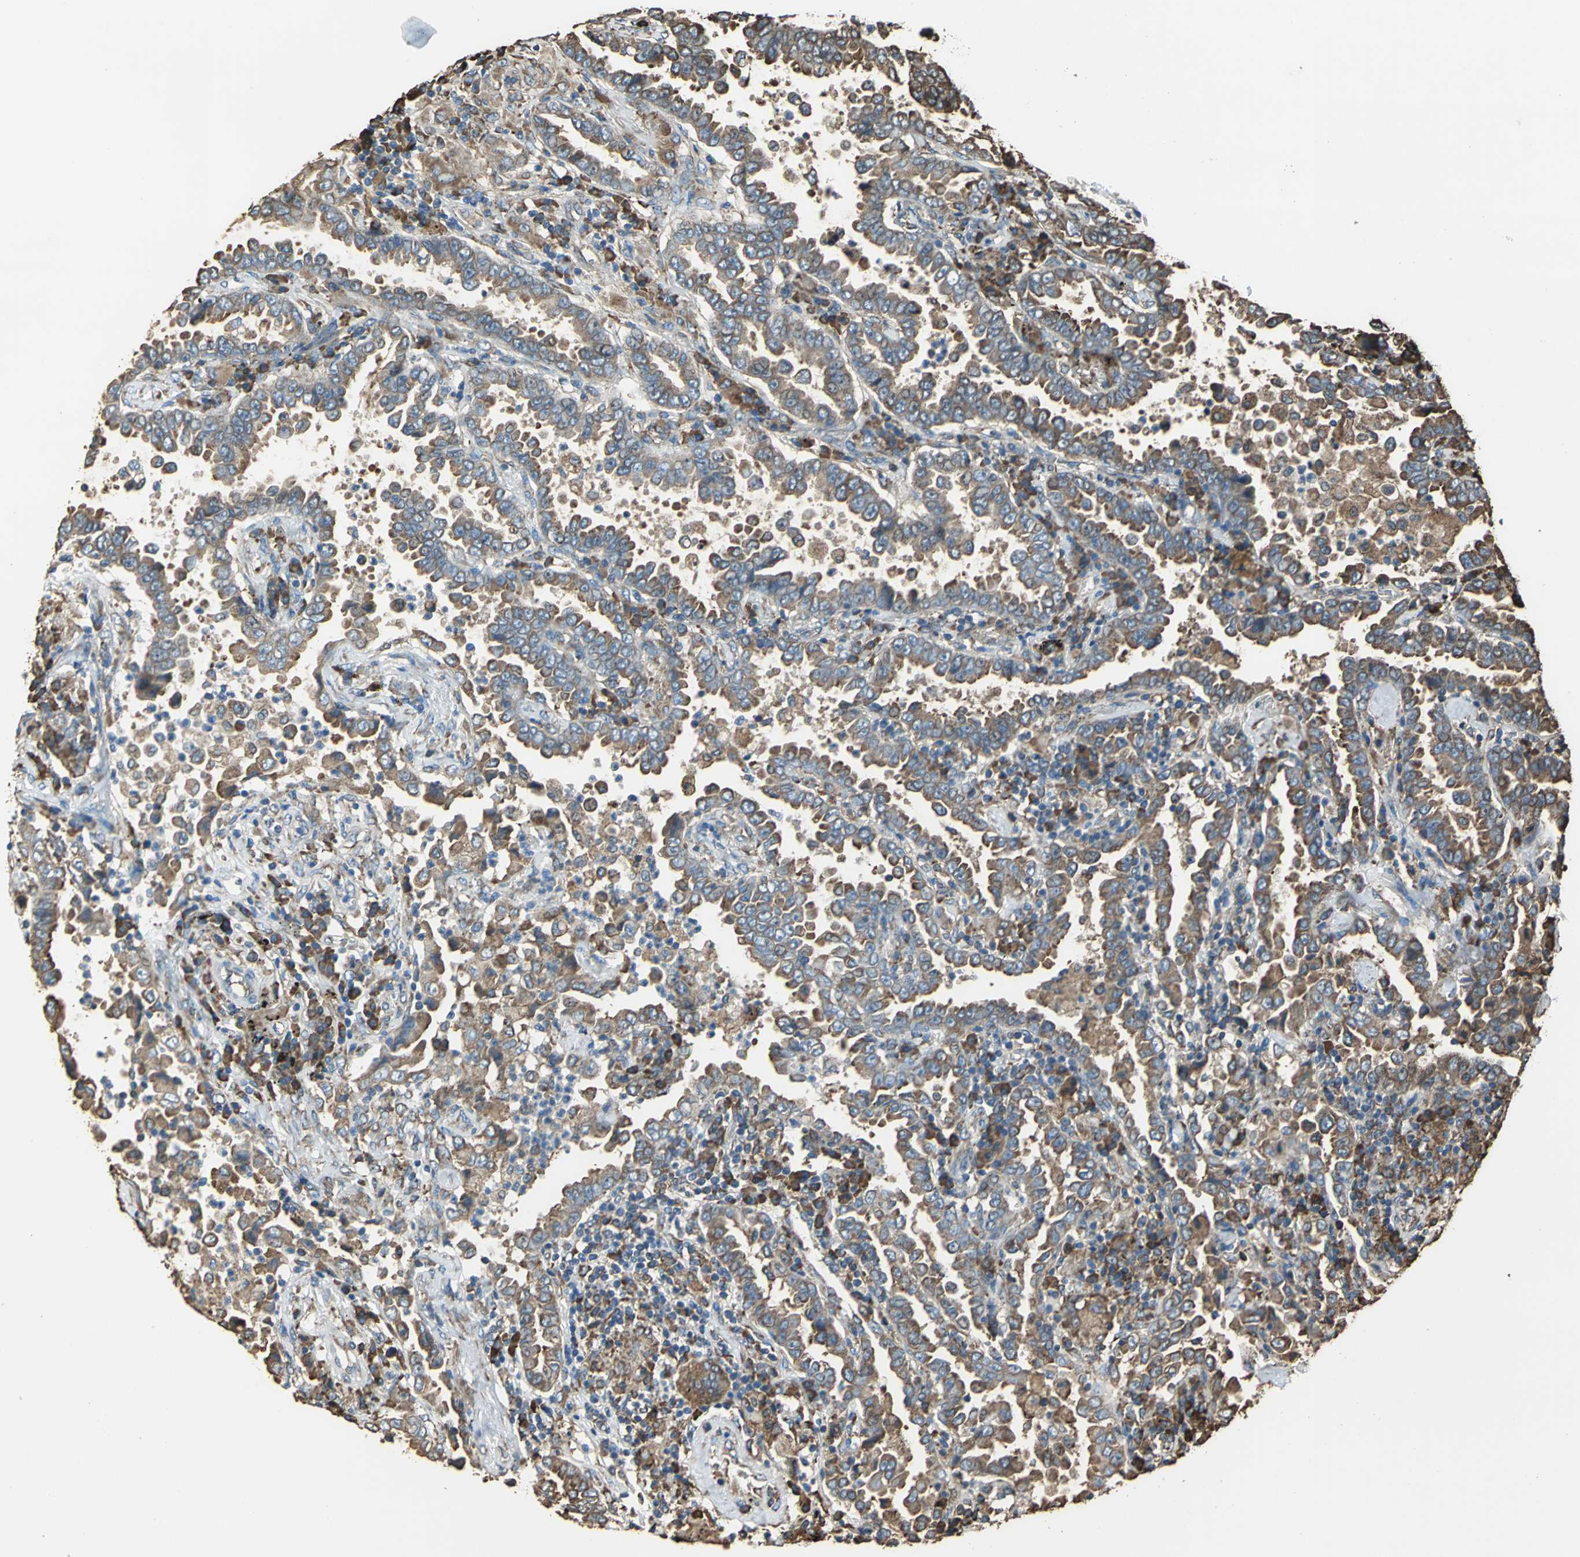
{"staining": {"intensity": "strong", "quantity": ">75%", "location": "cytoplasmic/membranous"}, "tissue": "lung cancer", "cell_type": "Tumor cells", "image_type": "cancer", "snomed": [{"axis": "morphology", "description": "Normal tissue, NOS"}, {"axis": "morphology", "description": "Inflammation, NOS"}, {"axis": "morphology", "description": "Adenocarcinoma, NOS"}, {"axis": "topography", "description": "Lung"}], "caption": "Immunohistochemical staining of lung adenocarcinoma exhibits high levels of strong cytoplasmic/membranous protein expression in approximately >75% of tumor cells. Using DAB (3,3'-diaminobenzidine) (brown) and hematoxylin (blue) stains, captured at high magnification using brightfield microscopy.", "gene": "GPANK1", "patient": {"sex": "female", "age": 64}}